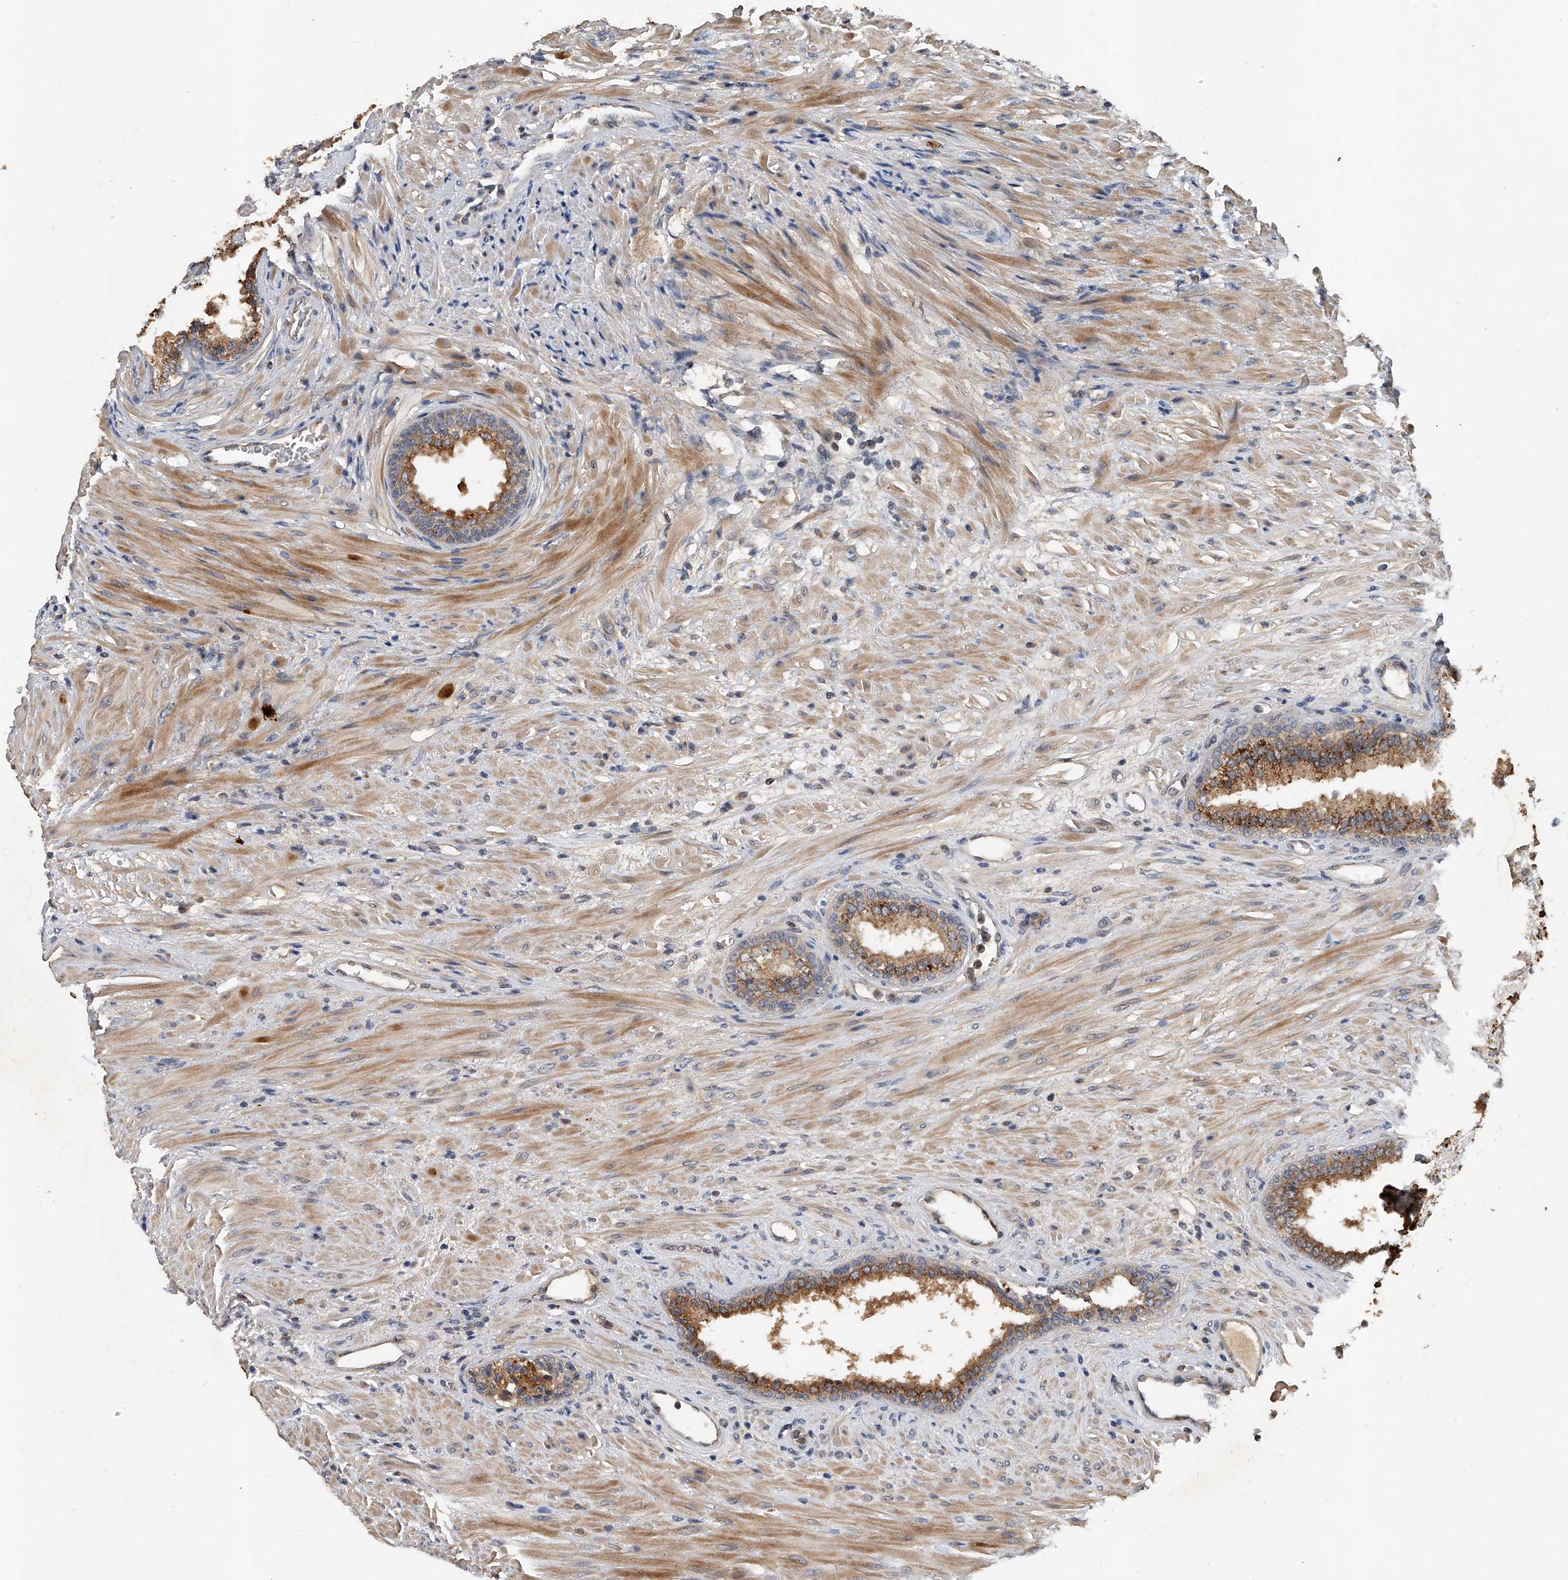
{"staining": {"intensity": "moderate", "quantity": ">75%", "location": "cytoplasmic/membranous"}, "tissue": "prostate", "cell_type": "Glandular cells", "image_type": "normal", "snomed": [{"axis": "morphology", "description": "Normal tissue, NOS"}, {"axis": "topography", "description": "Prostate"}], "caption": "Protein staining of unremarkable prostate displays moderate cytoplasmic/membranous positivity in about >75% of glandular cells.", "gene": "JAG2", "patient": {"sex": "male", "age": 76}}